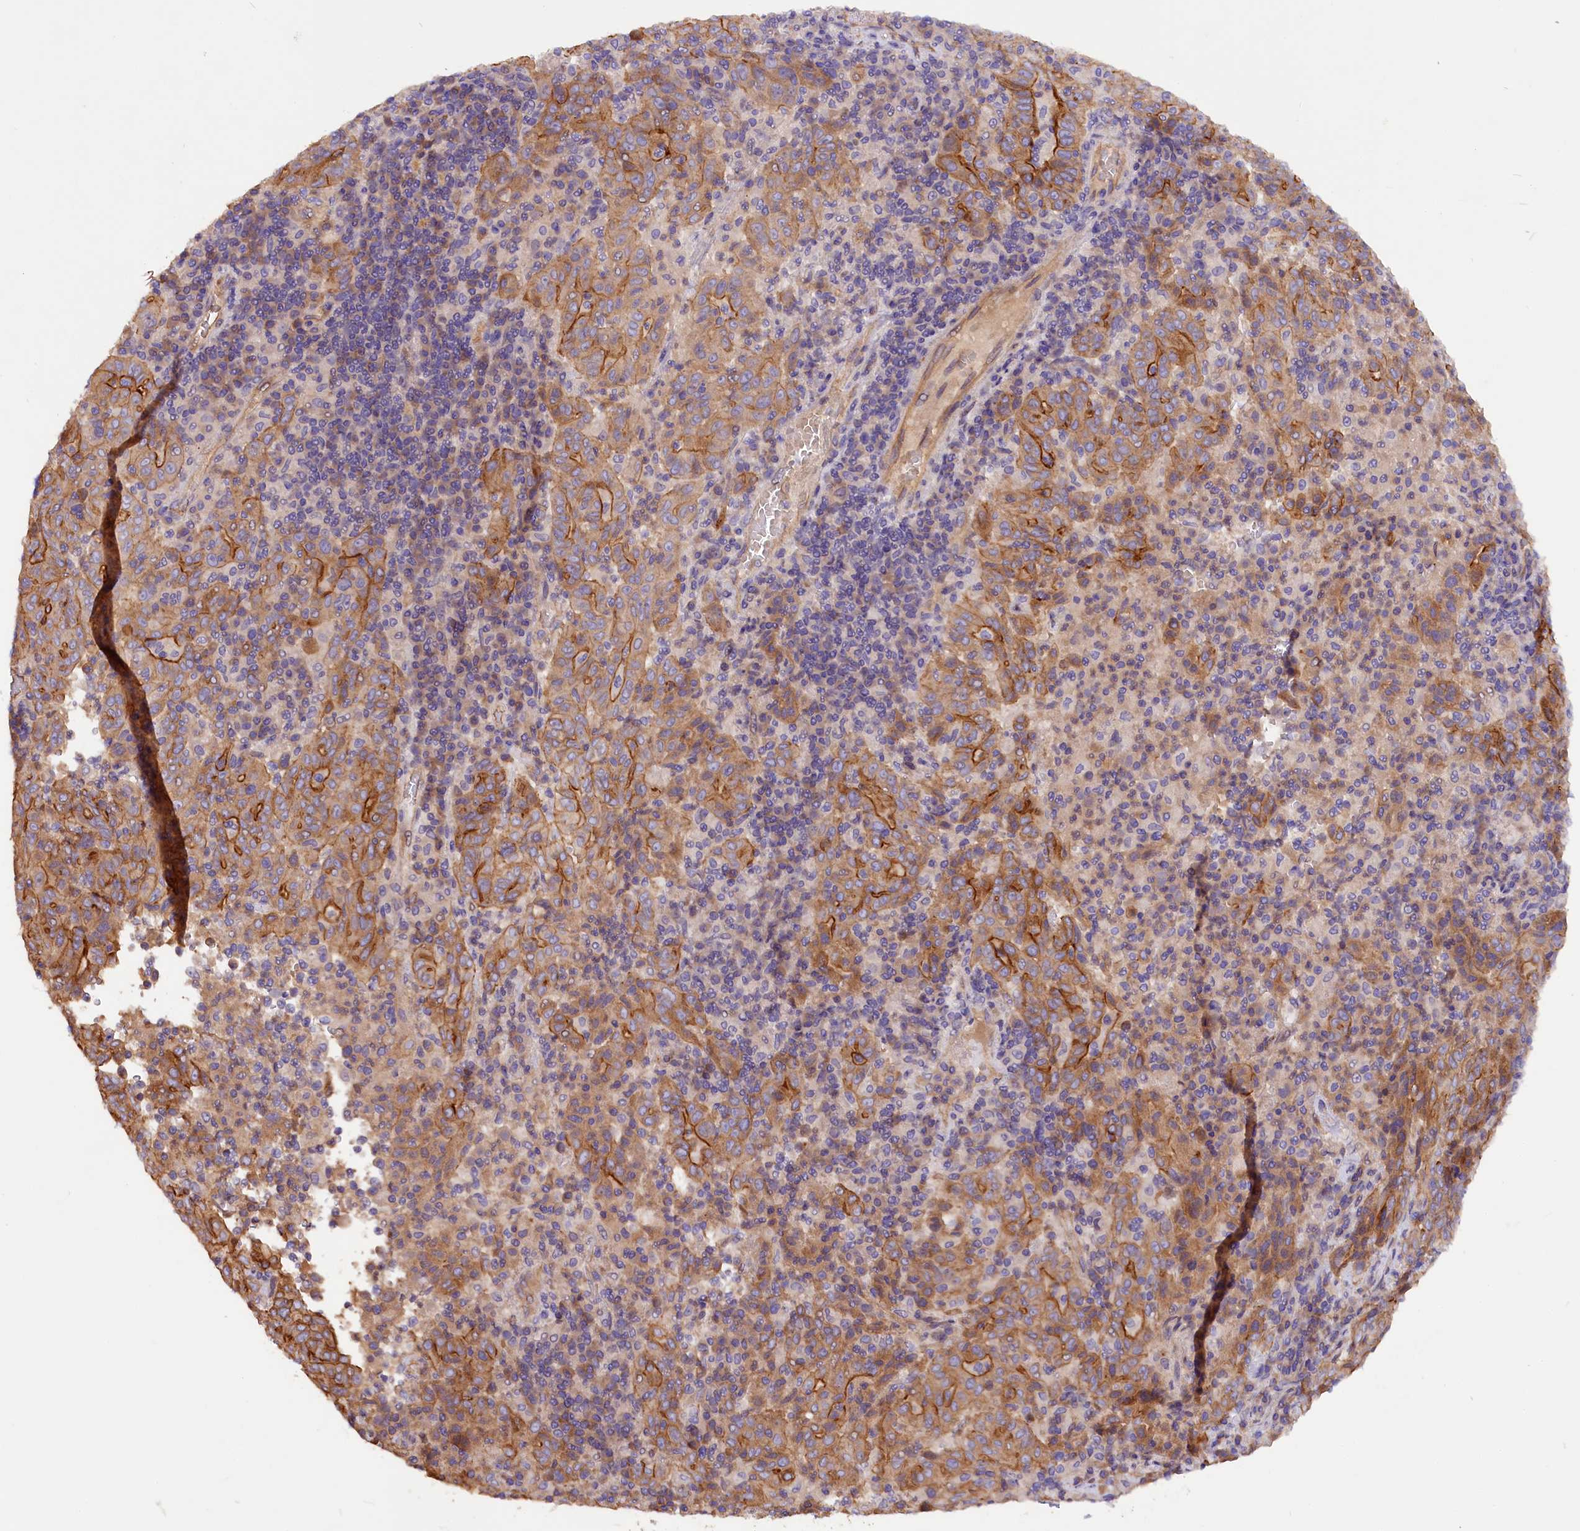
{"staining": {"intensity": "strong", "quantity": ">75%", "location": "cytoplasmic/membranous"}, "tissue": "pancreatic cancer", "cell_type": "Tumor cells", "image_type": "cancer", "snomed": [{"axis": "morphology", "description": "Adenocarcinoma, NOS"}, {"axis": "topography", "description": "Pancreas"}], "caption": "Tumor cells demonstrate strong cytoplasmic/membranous staining in approximately >75% of cells in pancreatic cancer (adenocarcinoma).", "gene": "ERMARD", "patient": {"sex": "male", "age": 63}}